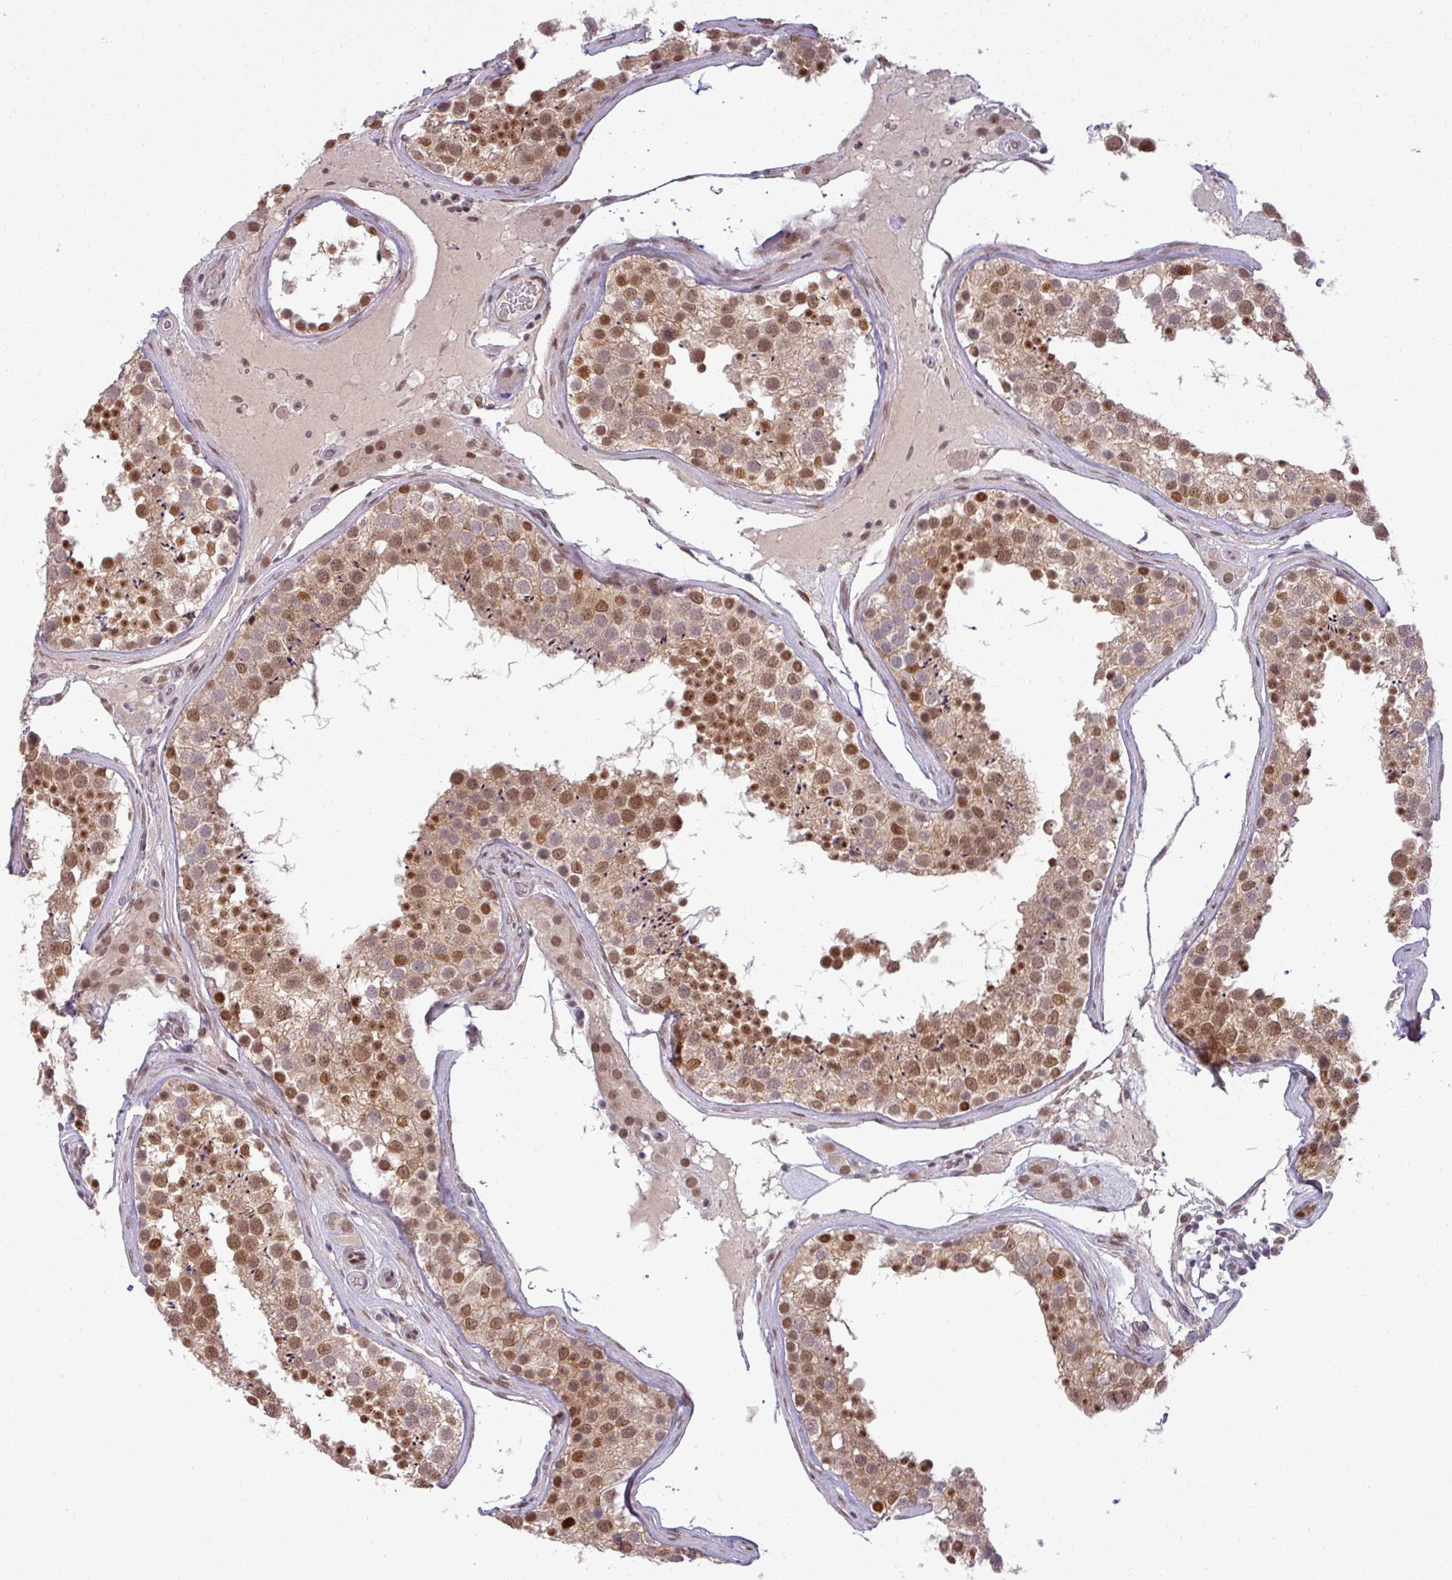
{"staining": {"intensity": "moderate", "quantity": ">75%", "location": "nuclear"}, "tissue": "testis", "cell_type": "Cells in seminiferous ducts", "image_type": "normal", "snomed": [{"axis": "morphology", "description": "Normal tissue, NOS"}, {"axis": "topography", "description": "Testis"}], "caption": "Testis stained for a protein (brown) displays moderate nuclear positive expression in about >75% of cells in seminiferous ducts.", "gene": "PTPN20", "patient": {"sex": "male", "age": 46}}